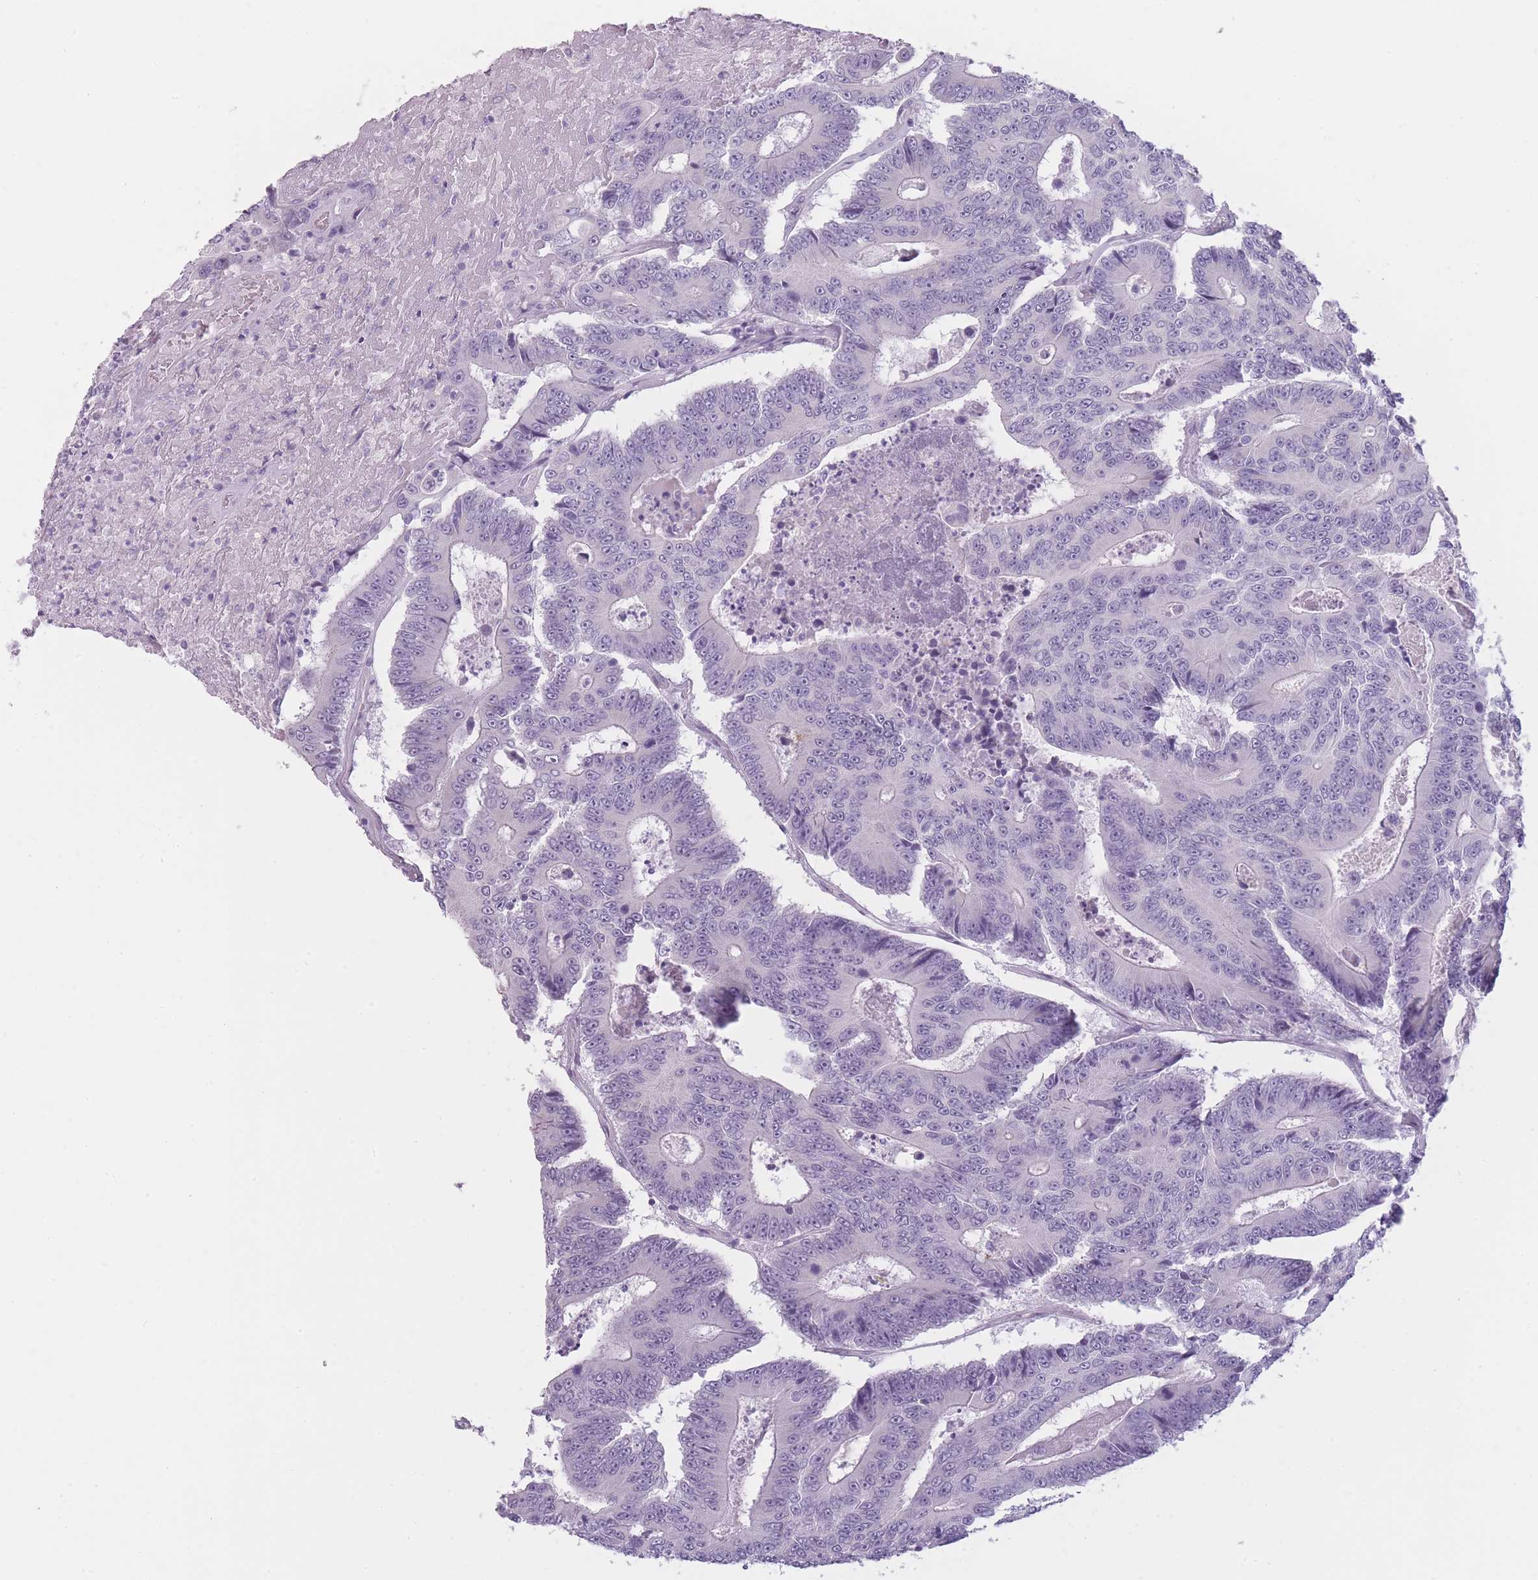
{"staining": {"intensity": "negative", "quantity": "none", "location": "none"}, "tissue": "colorectal cancer", "cell_type": "Tumor cells", "image_type": "cancer", "snomed": [{"axis": "morphology", "description": "Adenocarcinoma, NOS"}, {"axis": "topography", "description": "Colon"}], "caption": "The immunohistochemistry (IHC) image has no significant positivity in tumor cells of colorectal cancer tissue.", "gene": "TMEM236", "patient": {"sex": "male", "age": 83}}